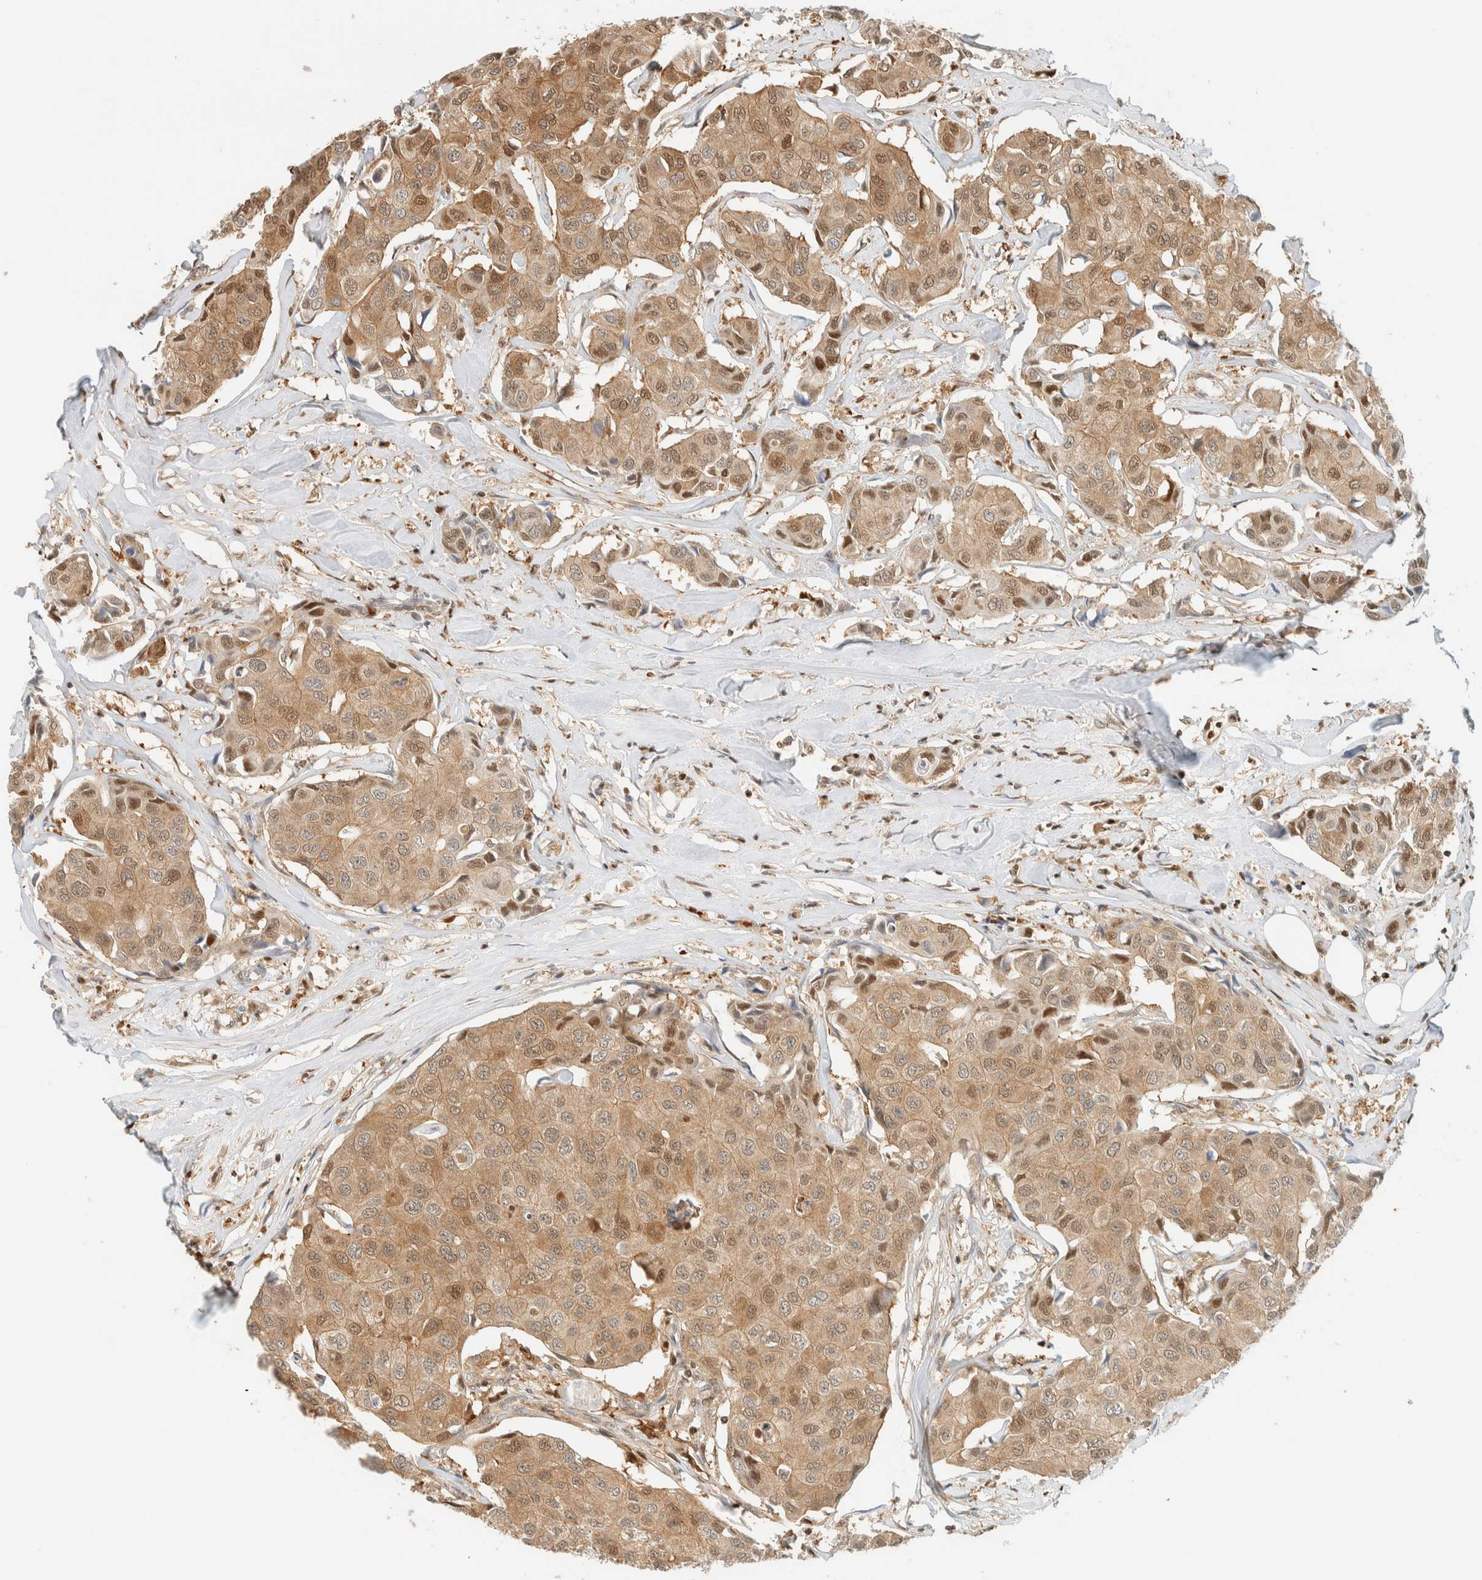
{"staining": {"intensity": "weak", "quantity": ">75%", "location": "cytoplasmic/membranous,nuclear"}, "tissue": "breast cancer", "cell_type": "Tumor cells", "image_type": "cancer", "snomed": [{"axis": "morphology", "description": "Duct carcinoma"}, {"axis": "topography", "description": "Breast"}], "caption": "Brown immunohistochemical staining in human intraductal carcinoma (breast) shows weak cytoplasmic/membranous and nuclear positivity in approximately >75% of tumor cells. Using DAB (brown) and hematoxylin (blue) stains, captured at high magnification using brightfield microscopy.", "gene": "ZBTB37", "patient": {"sex": "female", "age": 80}}